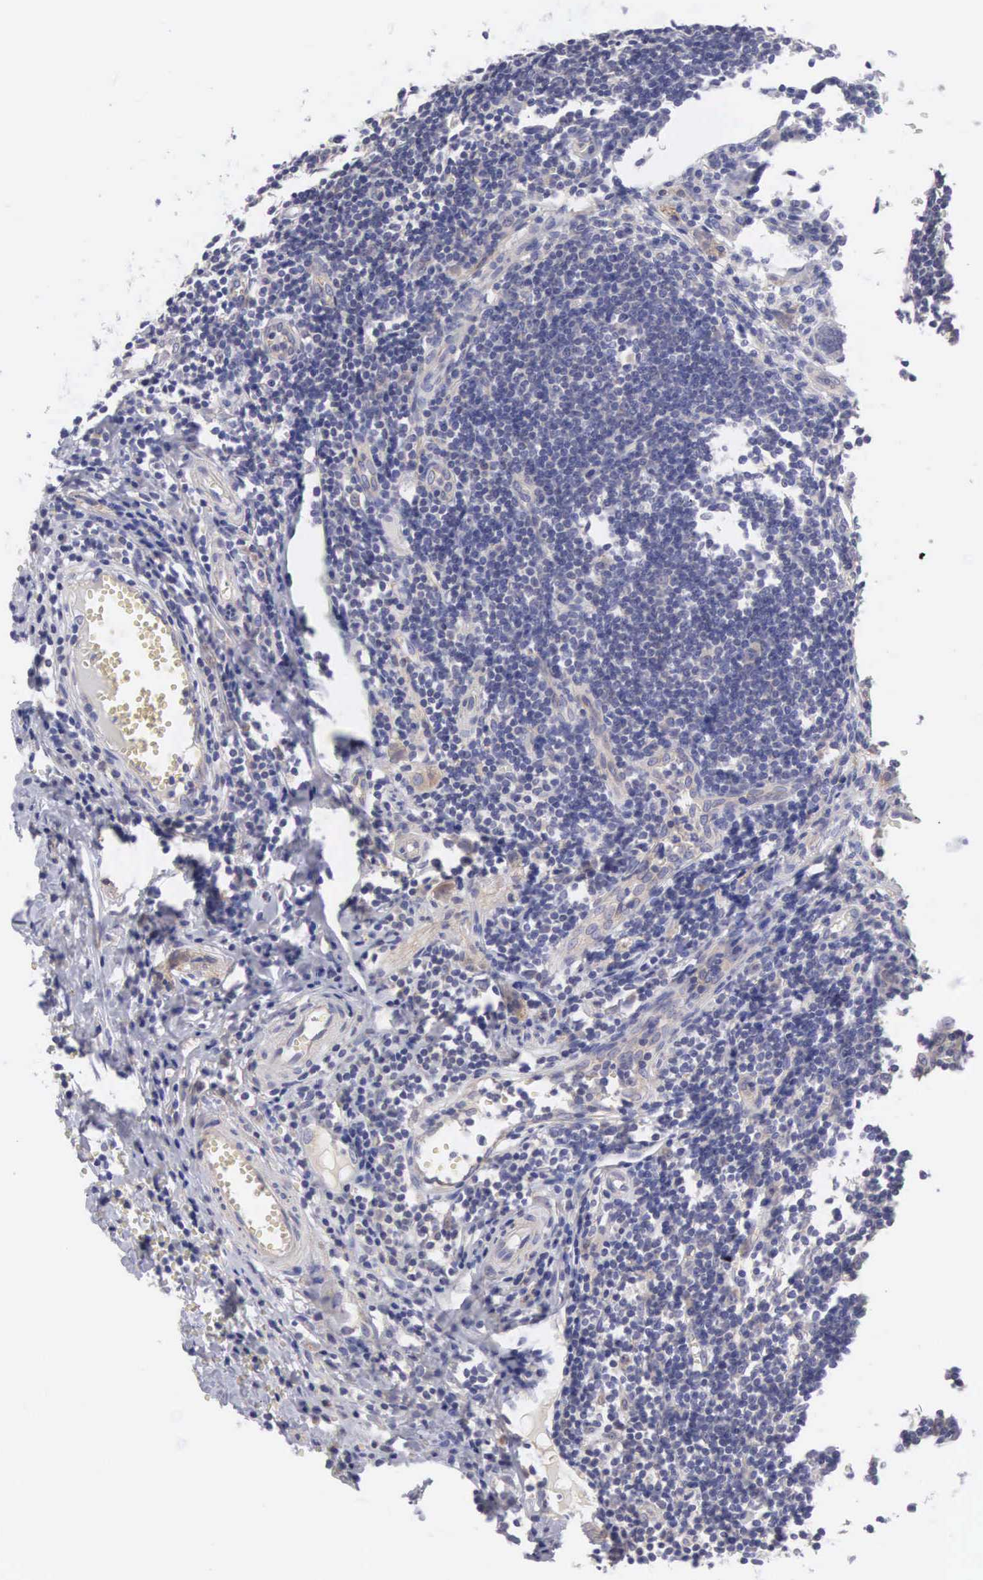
{"staining": {"intensity": "weak", "quantity": "<25%", "location": "cytoplasmic/membranous"}, "tissue": "appendix", "cell_type": "Glandular cells", "image_type": "normal", "snomed": [{"axis": "morphology", "description": "Normal tissue, NOS"}, {"axis": "topography", "description": "Appendix"}], "caption": "Immunohistochemical staining of benign appendix reveals no significant positivity in glandular cells. (DAB (3,3'-diaminobenzidine) immunohistochemistry with hematoxylin counter stain).", "gene": "SLITRK4", "patient": {"sex": "female", "age": 19}}